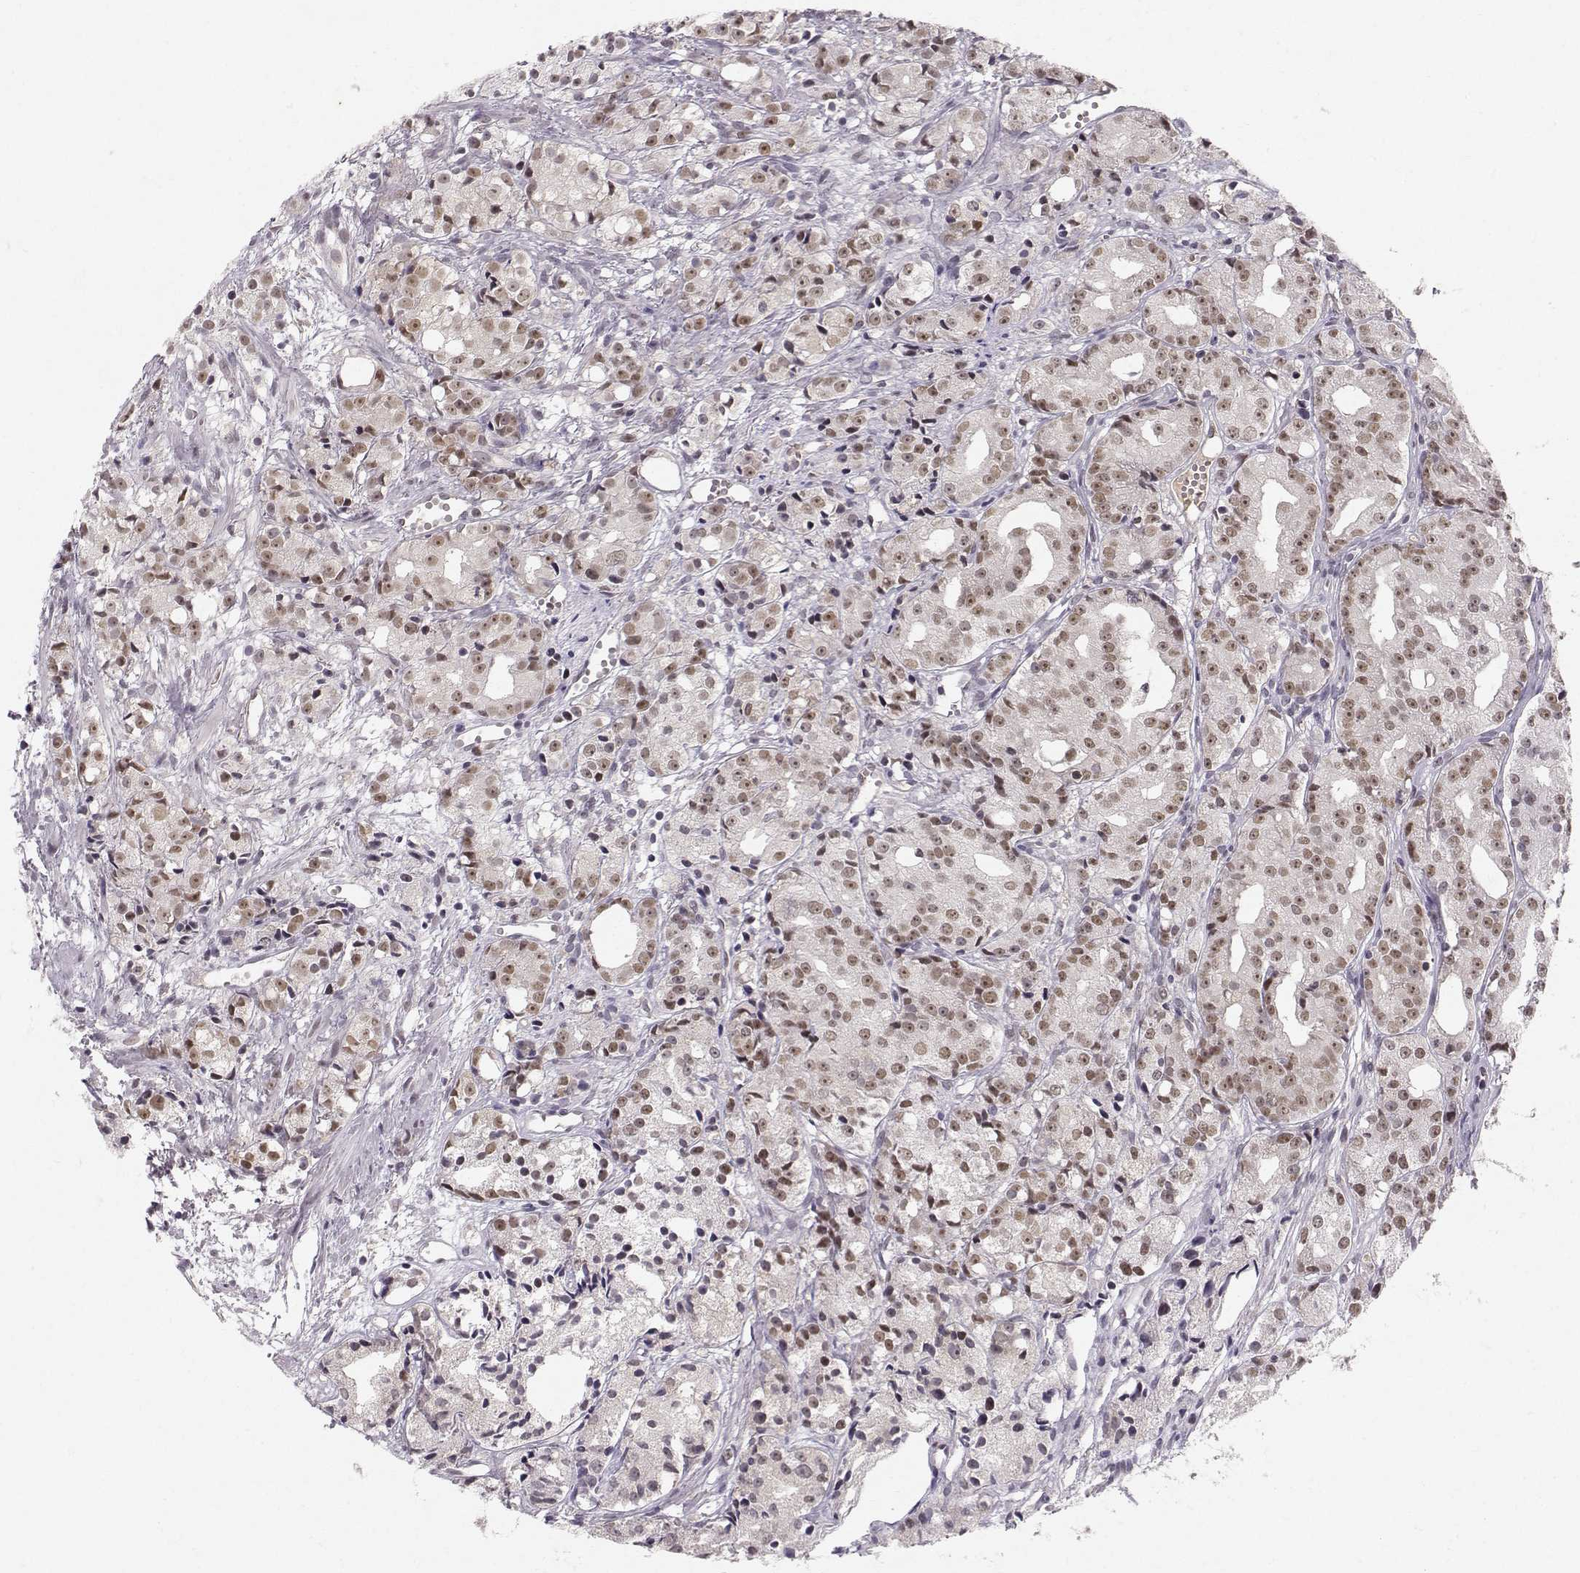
{"staining": {"intensity": "weak", "quantity": ">75%", "location": "nuclear"}, "tissue": "prostate cancer", "cell_type": "Tumor cells", "image_type": "cancer", "snomed": [{"axis": "morphology", "description": "Adenocarcinoma, Medium grade"}, {"axis": "topography", "description": "Prostate"}], "caption": "Tumor cells show low levels of weak nuclear expression in approximately >75% of cells in human adenocarcinoma (medium-grade) (prostate).", "gene": "RPP38", "patient": {"sex": "male", "age": 74}}